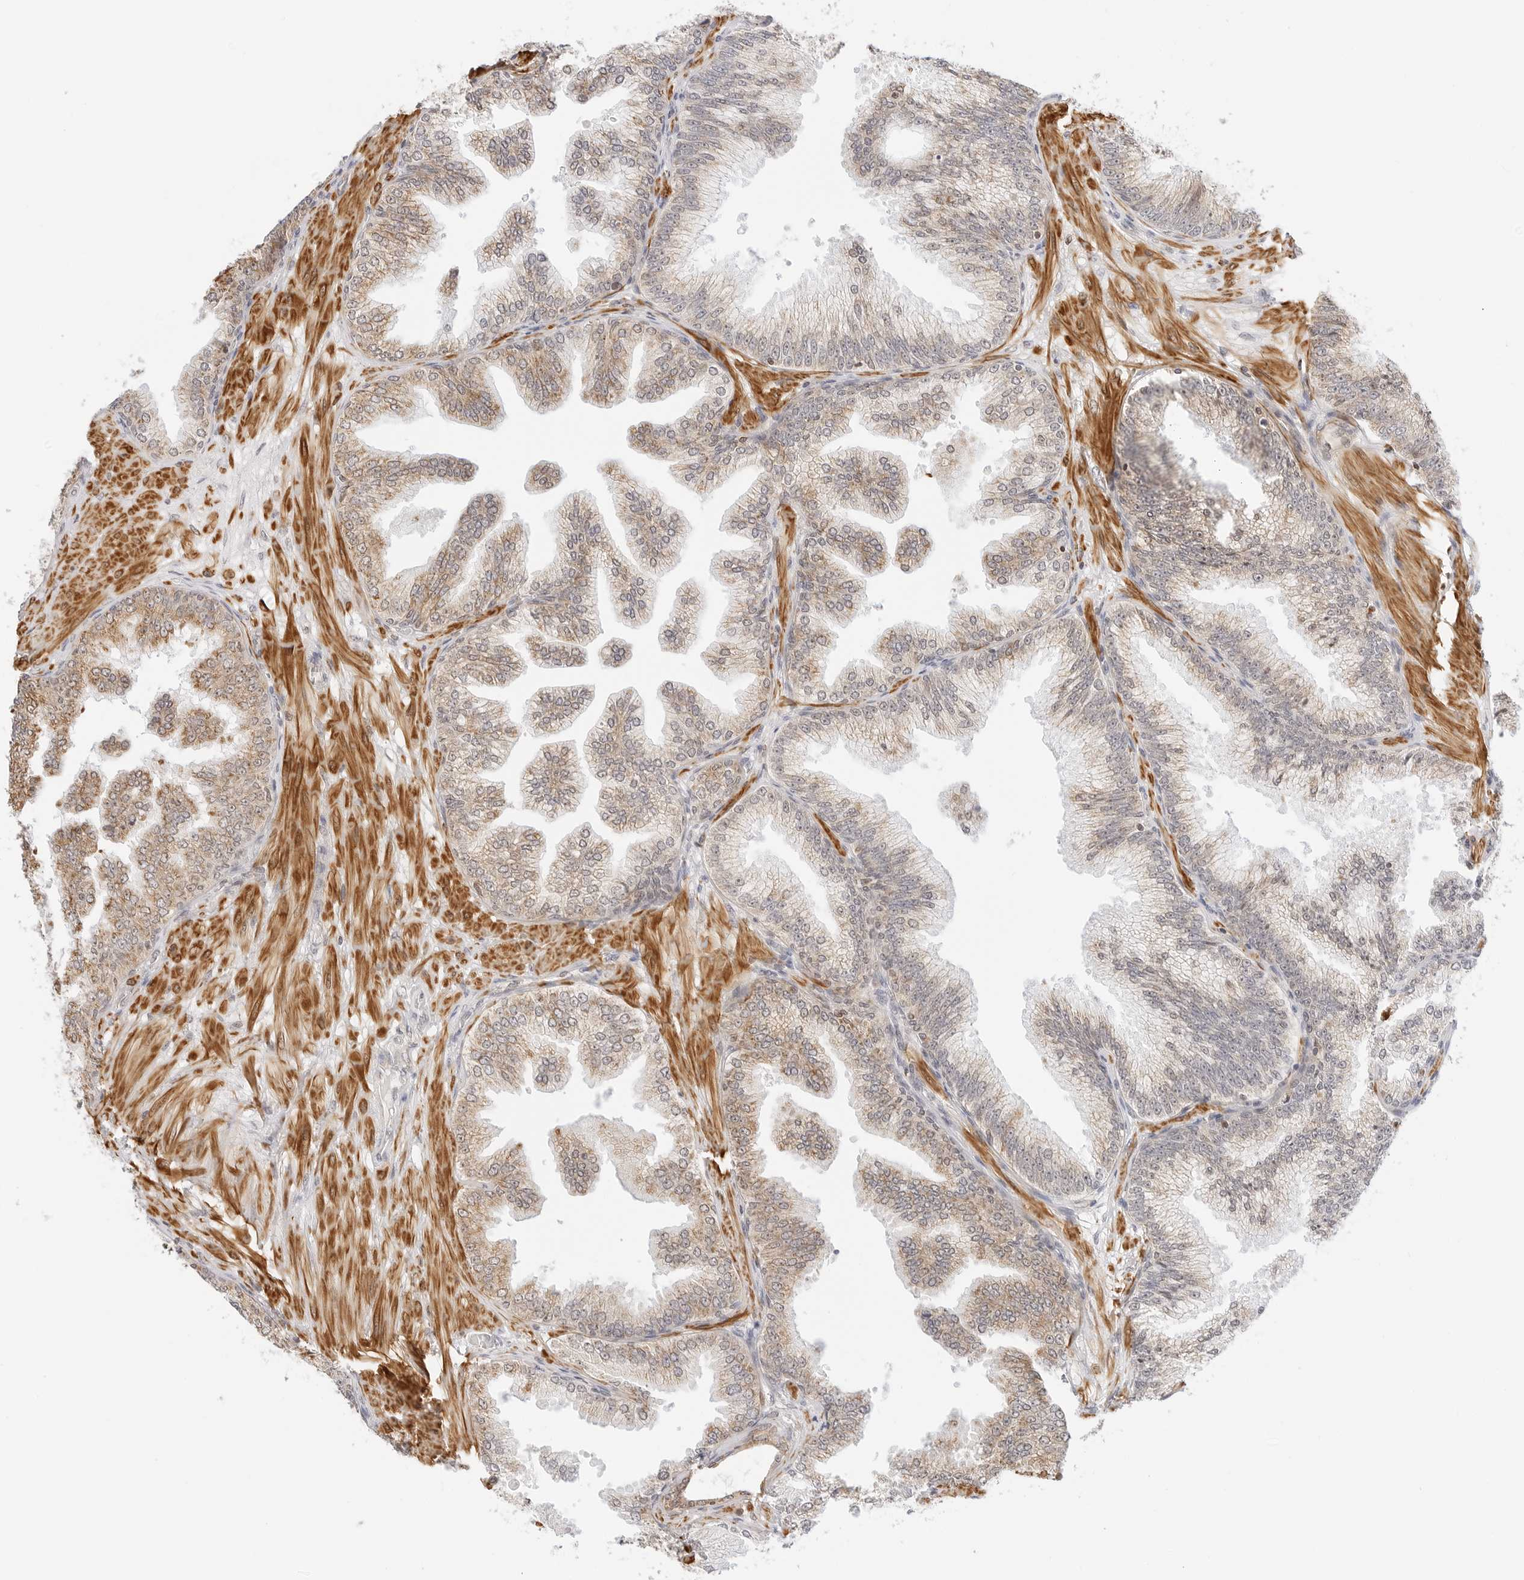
{"staining": {"intensity": "moderate", "quantity": ">75%", "location": "cytoplasmic/membranous"}, "tissue": "prostate cancer", "cell_type": "Tumor cells", "image_type": "cancer", "snomed": [{"axis": "morphology", "description": "Adenocarcinoma, Low grade"}, {"axis": "topography", "description": "Prostate"}], "caption": "There is medium levels of moderate cytoplasmic/membranous expression in tumor cells of prostate cancer, as demonstrated by immunohistochemical staining (brown color).", "gene": "GORAB", "patient": {"sex": "male", "age": 63}}